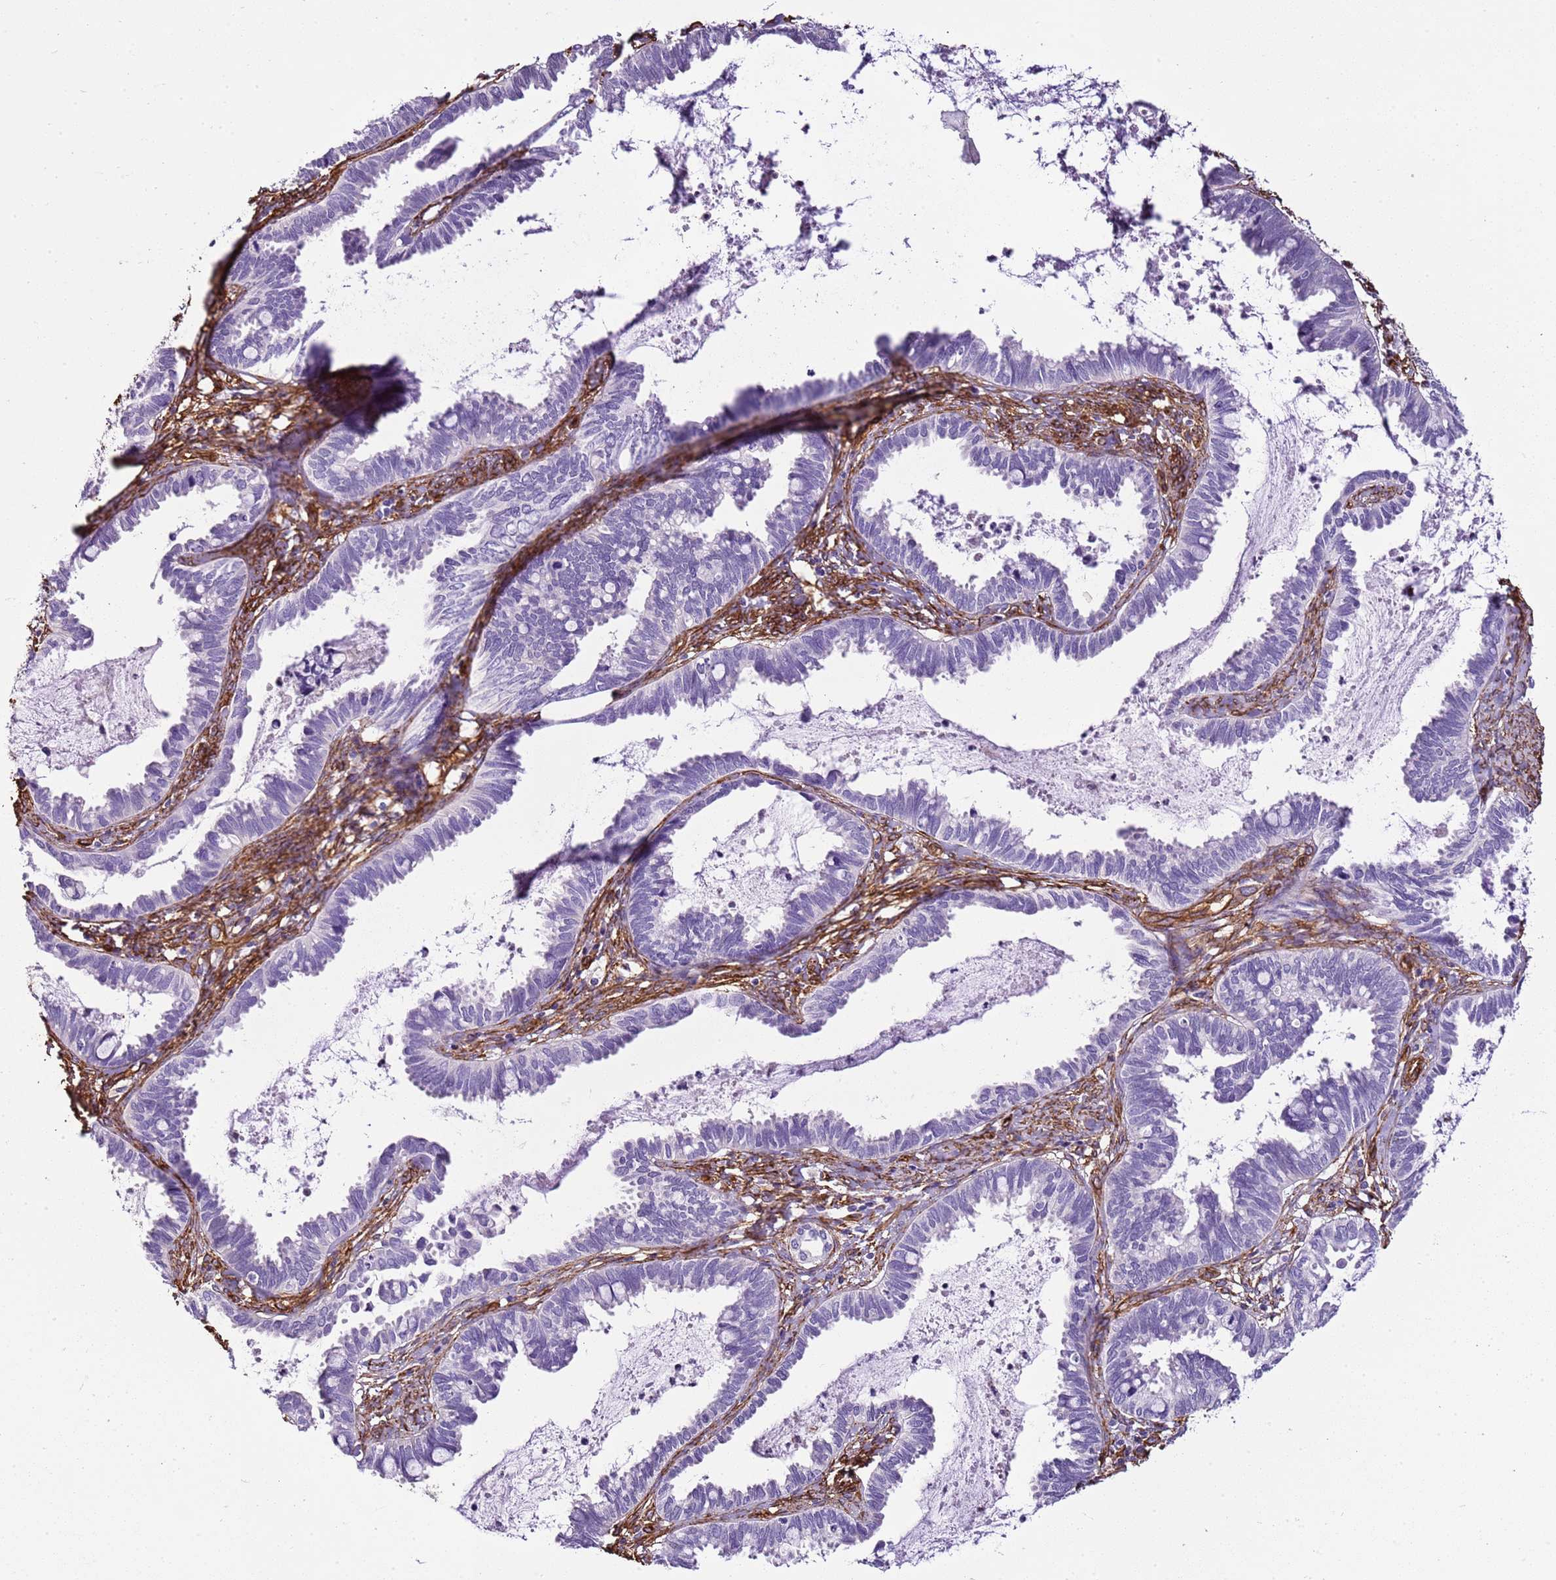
{"staining": {"intensity": "negative", "quantity": "none", "location": "none"}, "tissue": "cervical cancer", "cell_type": "Tumor cells", "image_type": "cancer", "snomed": [{"axis": "morphology", "description": "Adenocarcinoma, NOS"}, {"axis": "topography", "description": "Cervix"}], "caption": "Tumor cells show no significant protein positivity in adenocarcinoma (cervical).", "gene": "CTDSPL", "patient": {"sex": "female", "age": 37}}